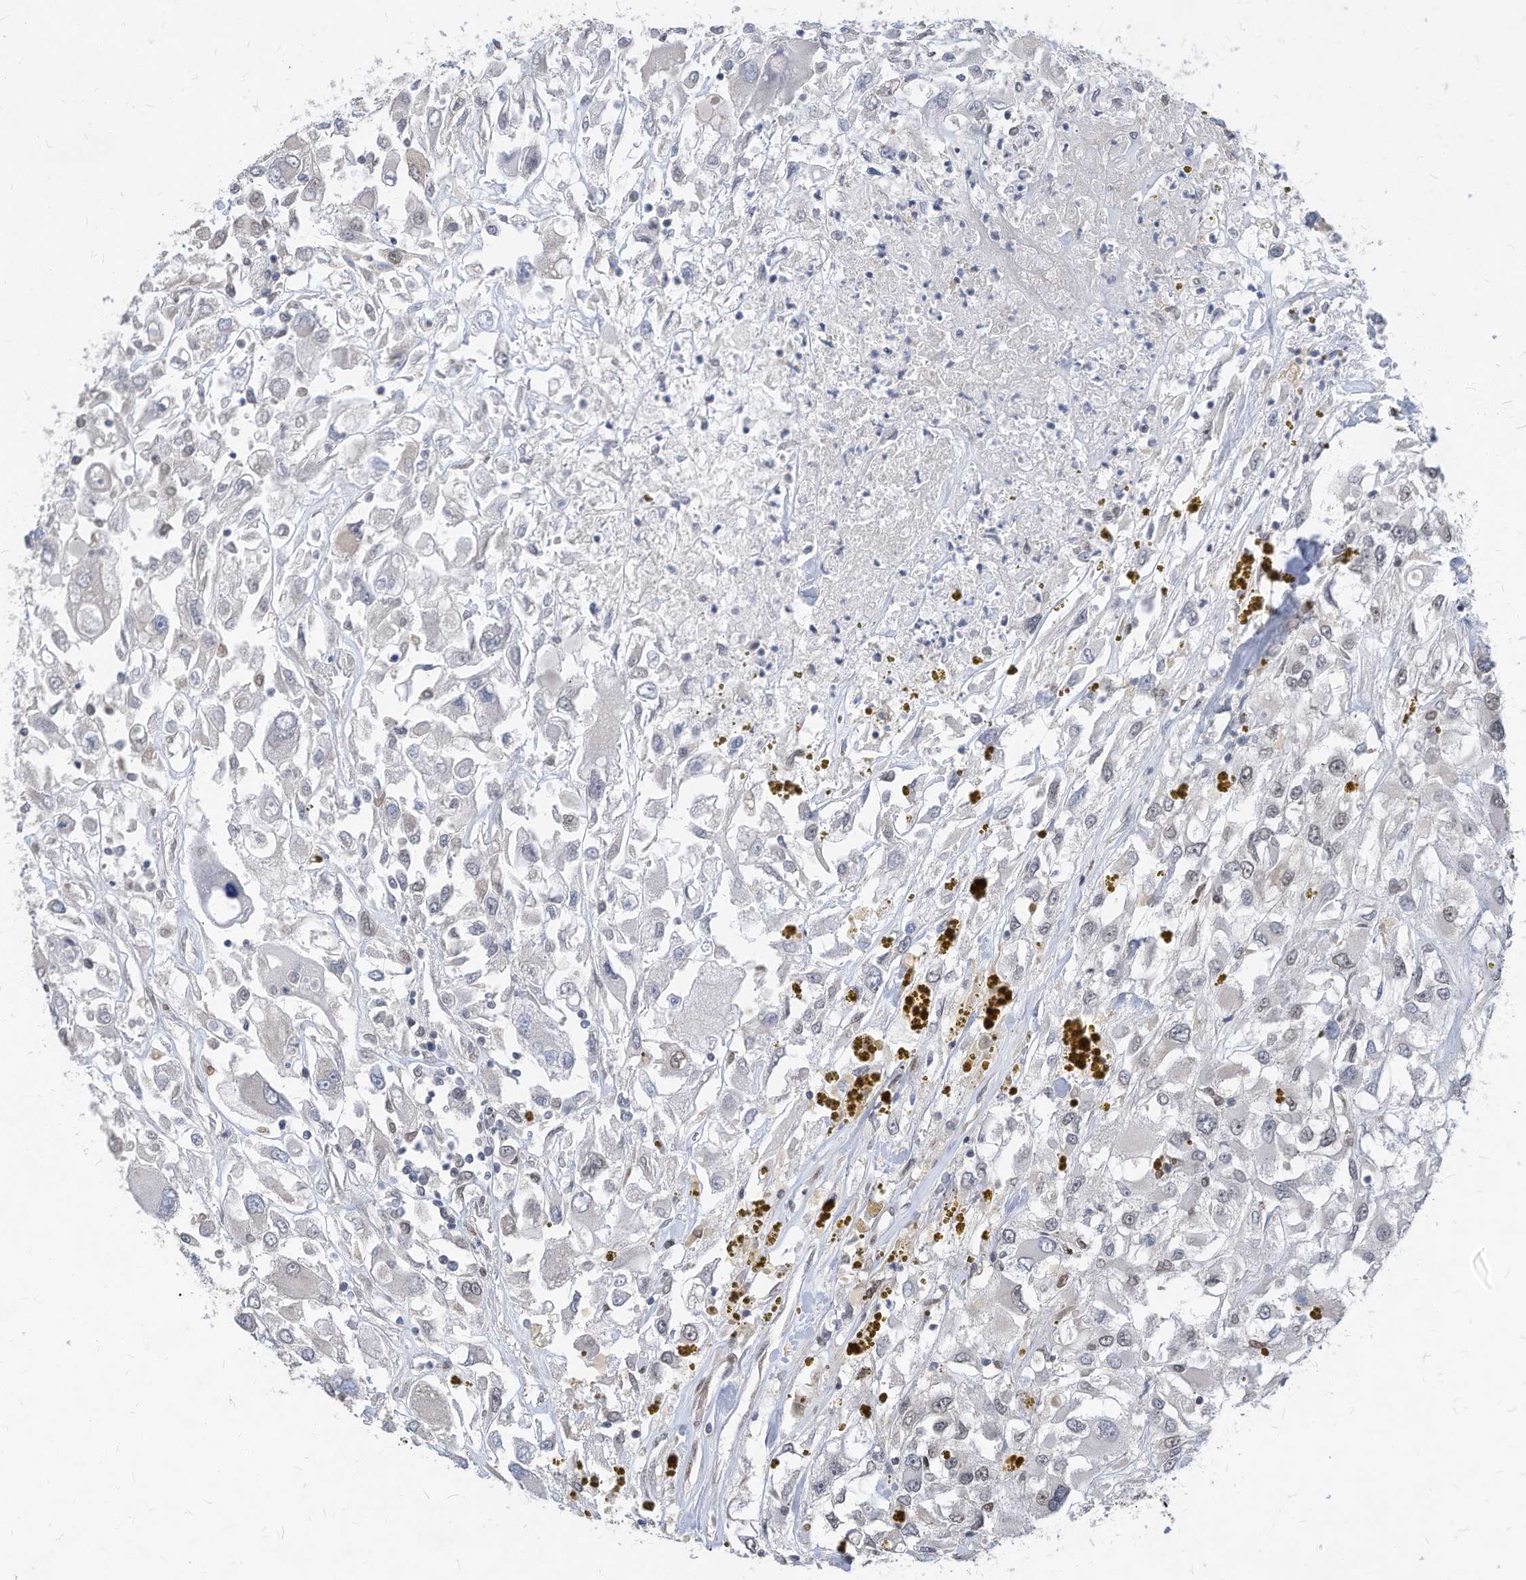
{"staining": {"intensity": "negative", "quantity": "none", "location": "none"}, "tissue": "renal cancer", "cell_type": "Tumor cells", "image_type": "cancer", "snomed": [{"axis": "morphology", "description": "Adenocarcinoma, NOS"}, {"axis": "topography", "description": "Kidney"}], "caption": "There is no significant expression in tumor cells of adenocarcinoma (renal).", "gene": "KPNB1", "patient": {"sex": "female", "age": 52}}